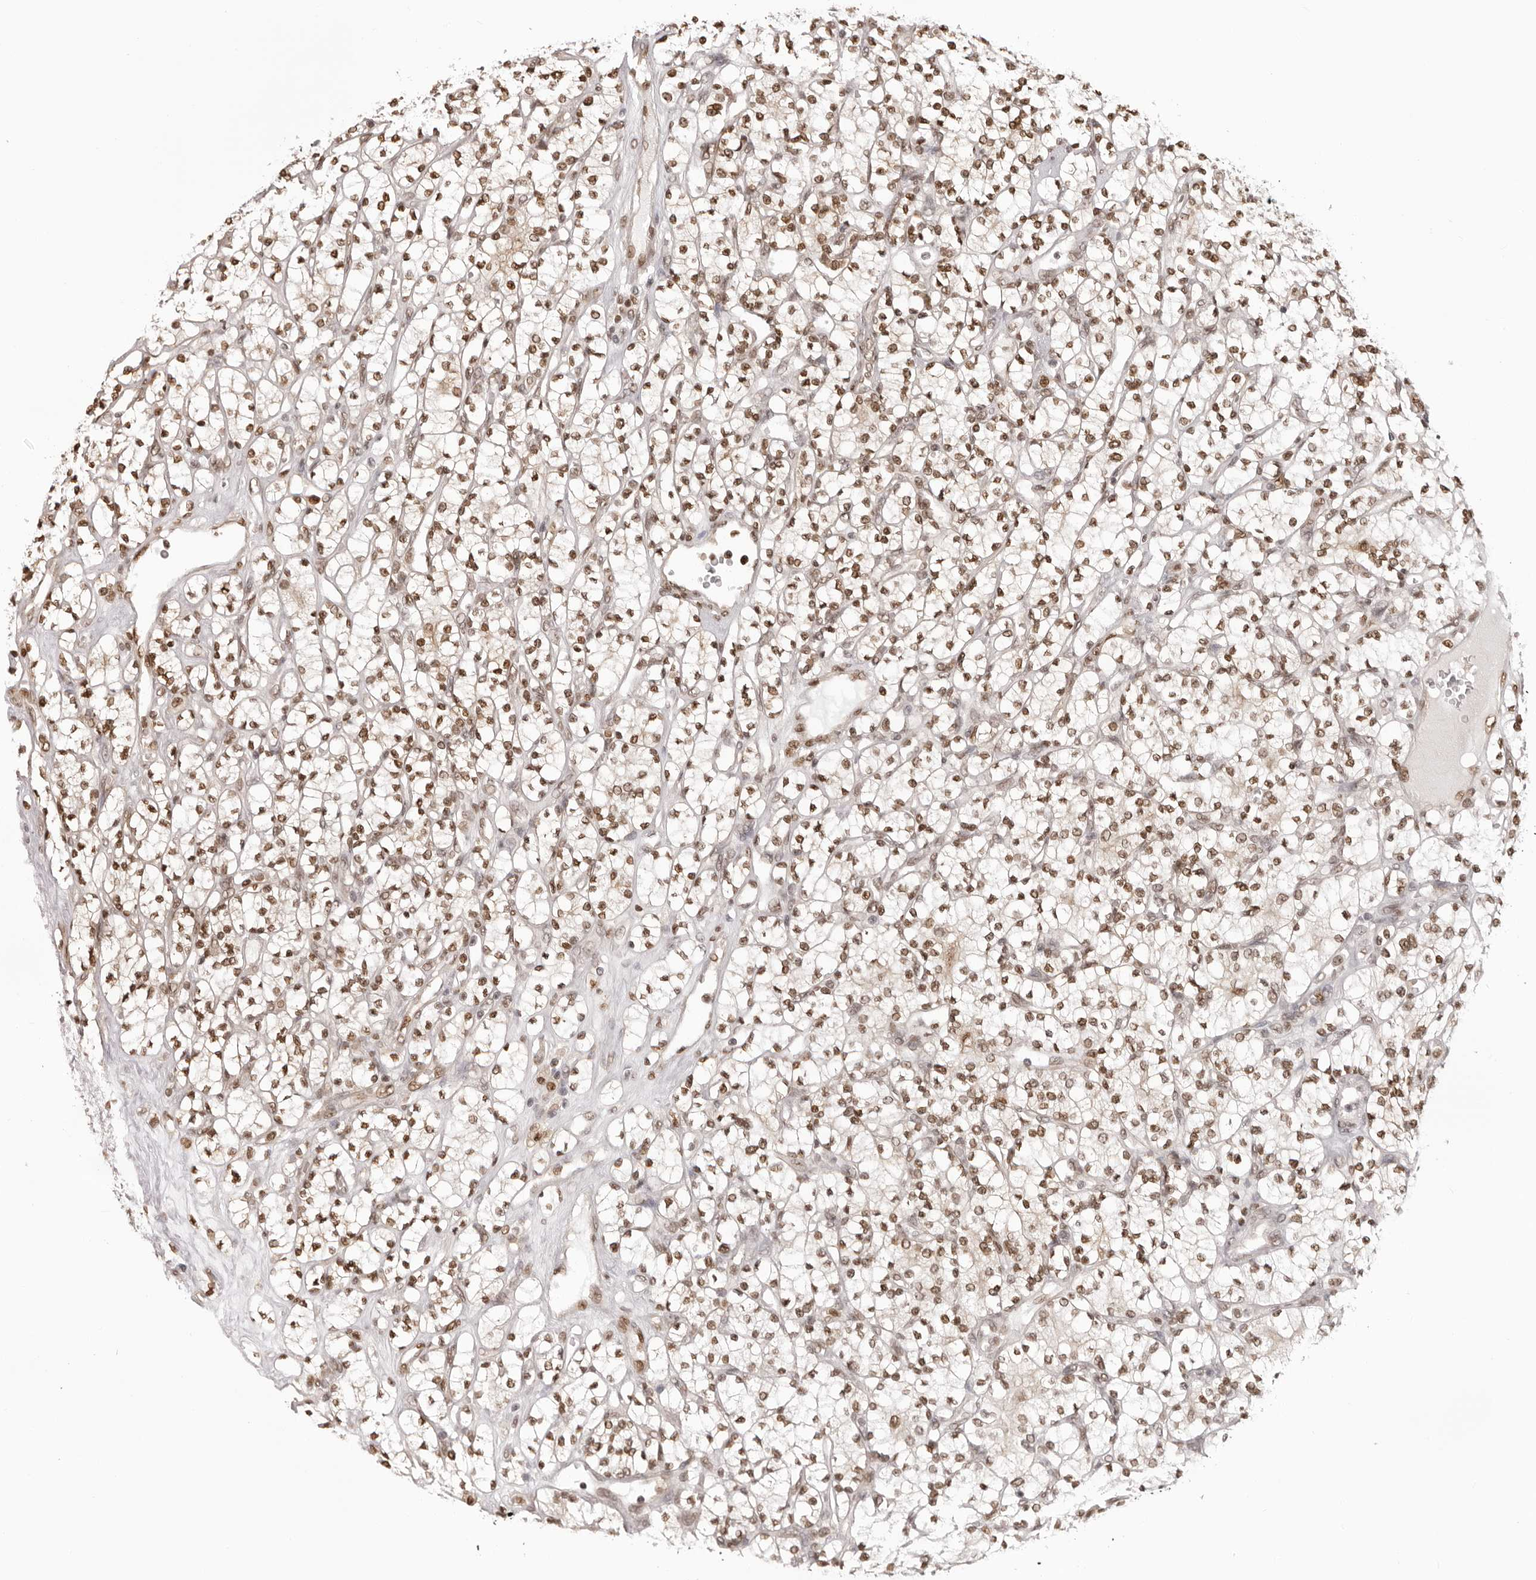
{"staining": {"intensity": "moderate", "quantity": ">75%", "location": "nuclear"}, "tissue": "renal cancer", "cell_type": "Tumor cells", "image_type": "cancer", "snomed": [{"axis": "morphology", "description": "Adenocarcinoma, NOS"}, {"axis": "topography", "description": "Kidney"}], "caption": "IHC (DAB) staining of adenocarcinoma (renal) reveals moderate nuclear protein staining in approximately >75% of tumor cells. The staining is performed using DAB (3,3'-diaminobenzidine) brown chromogen to label protein expression. The nuclei are counter-stained blue using hematoxylin.", "gene": "HSPA4", "patient": {"sex": "male", "age": 77}}